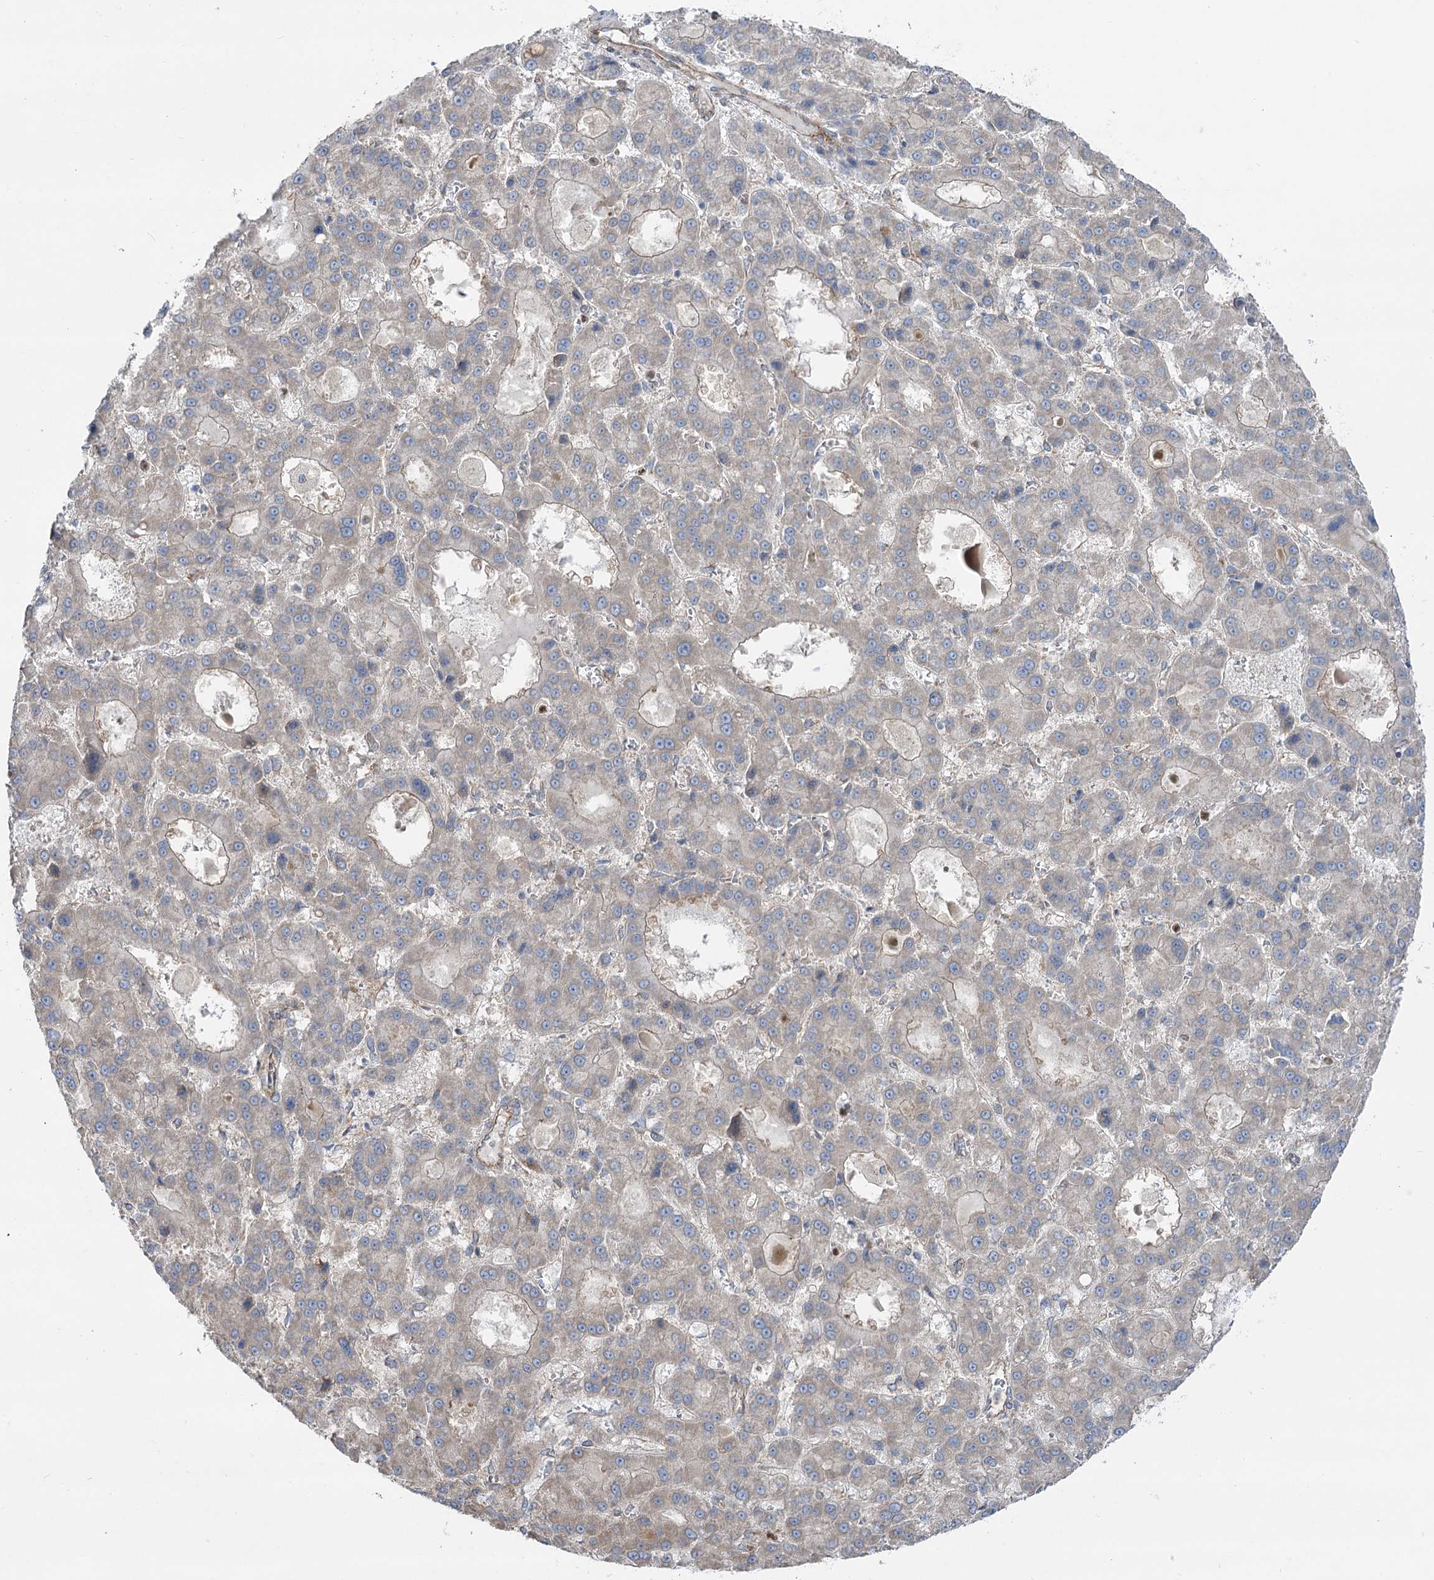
{"staining": {"intensity": "weak", "quantity": "25%-75%", "location": "cytoplasmic/membranous"}, "tissue": "liver cancer", "cell_type": "Tumor cells", "image_type": "cancer", "snomed": [{"axis": "morphology", "description": "Carcinoma, Hepatocellular, NOS"}, {"axis": "topography", "description": "Liver"}], "caption": "Immunohistochemistry image of liver cancer (hepatocellular carcinoma) stained for a protein (brown), which demonstrates low levels of weak cytoplasmic/membranous expression in about 25%-75% of tumor cells.", "gene": "SCN11A", "patient": {"sex": "male", "age": 70}}